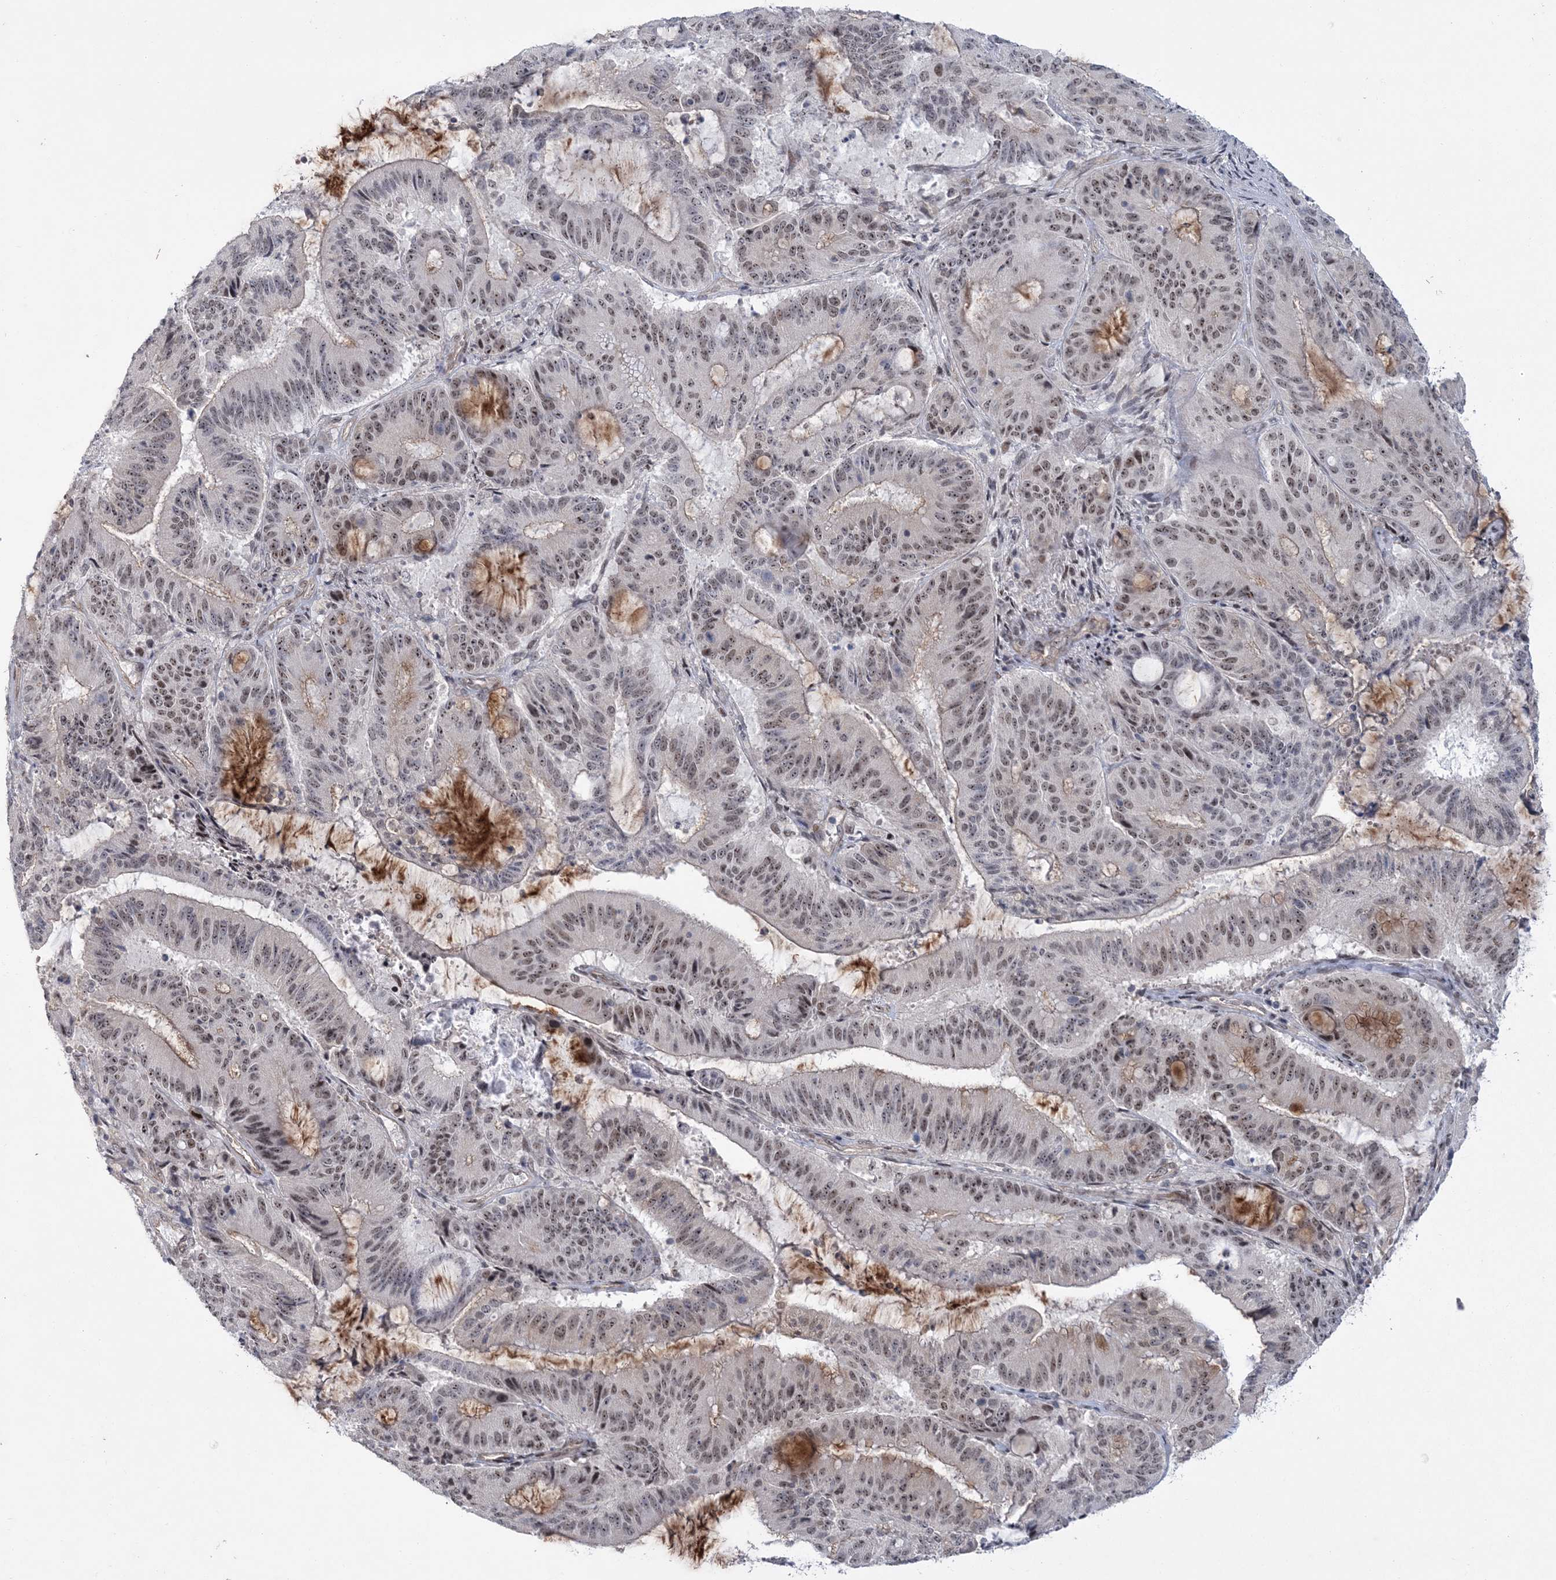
{"staining": {"intensity": "weak", "quantity": ">75%", "location": "nuclear"}, "tissue": "liver cancer", "cell_type": "Tumor cells", "image_type": "cancer", "snomed": [{"axis": "morphology", "description": "Normal tissue, NOS"}, {"axis": "morphology", "description": "Cholangiocarcinoma"}, {"axis": "topography", "description": "Liver"}, {"axis": "topography", "description": "Peripheral nerve tissue"}], "caption": "Protein analysis of liver cancer (cholangiocarcinoma) tissue displays weak nuclear staining in about >75% of tumor cells.", "gene": "HOMEZ", "patient": {"sex": "female", "age": 73}}